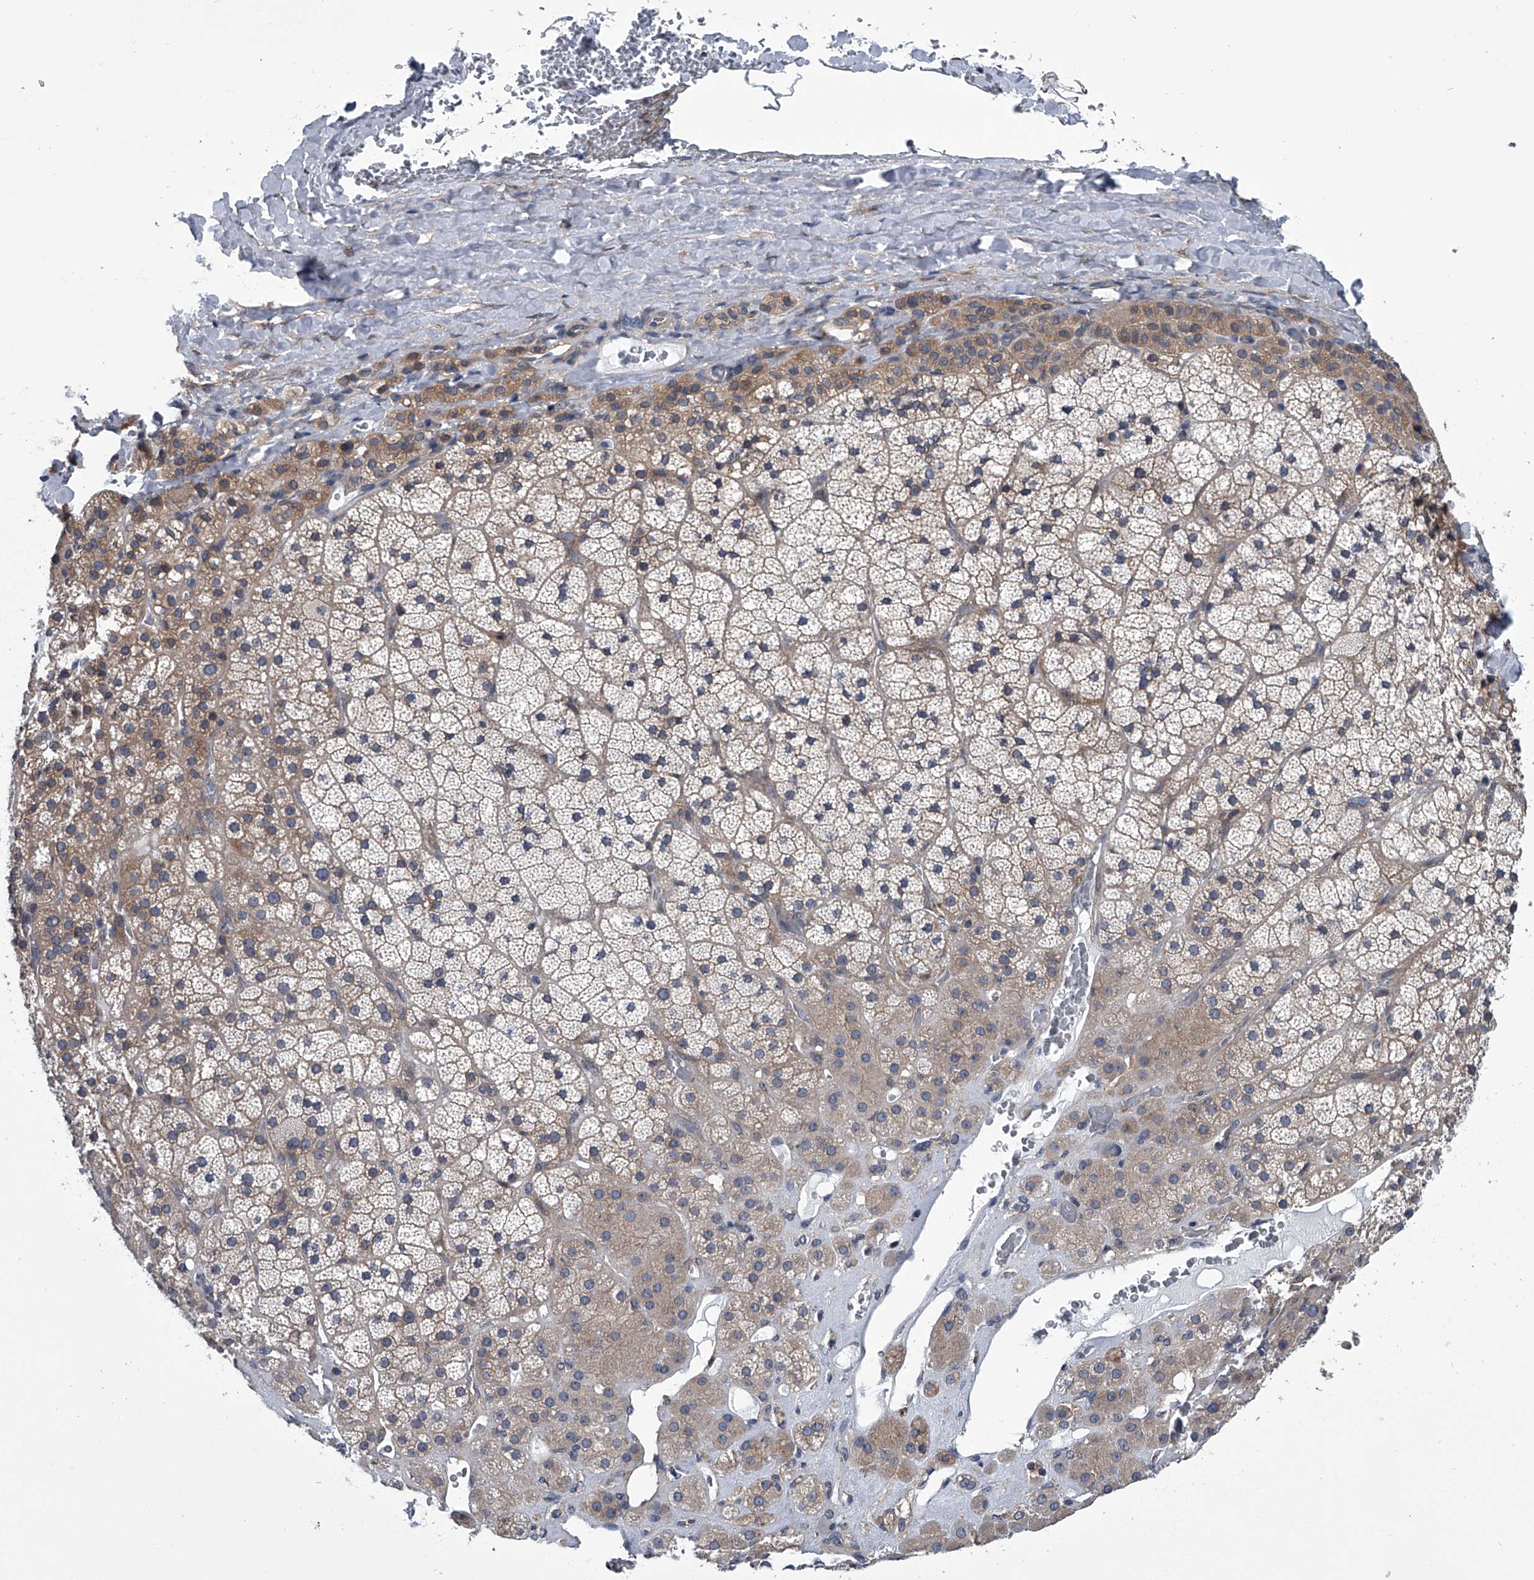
{"staining": {"intensity": "moderate", "quantity": ">75%", "location": "cytoplasmic/membranous"}, "tissue": "adrenal gland", "cell_type": "Glandular cells", "image_type": "normal", "snomed": [{"axis": "morphology", "description": "Normal tissue, NOS"}, {"axis": "topography", "description": "Adrenal gland"}], "caption": "Immunohistochemistry of normal human adrenal gland shows medium levels of moderate cytoplasmic/membranous staining in about >75% of glandular cells. The staining was performed using DAB to visualize the protein expression in brown, while the nuclei were stained in blue with hematoxylin (Magnification: 20x).", "gene": "PPP2R5D", "patient": {"sex": "male", "age": 57}}